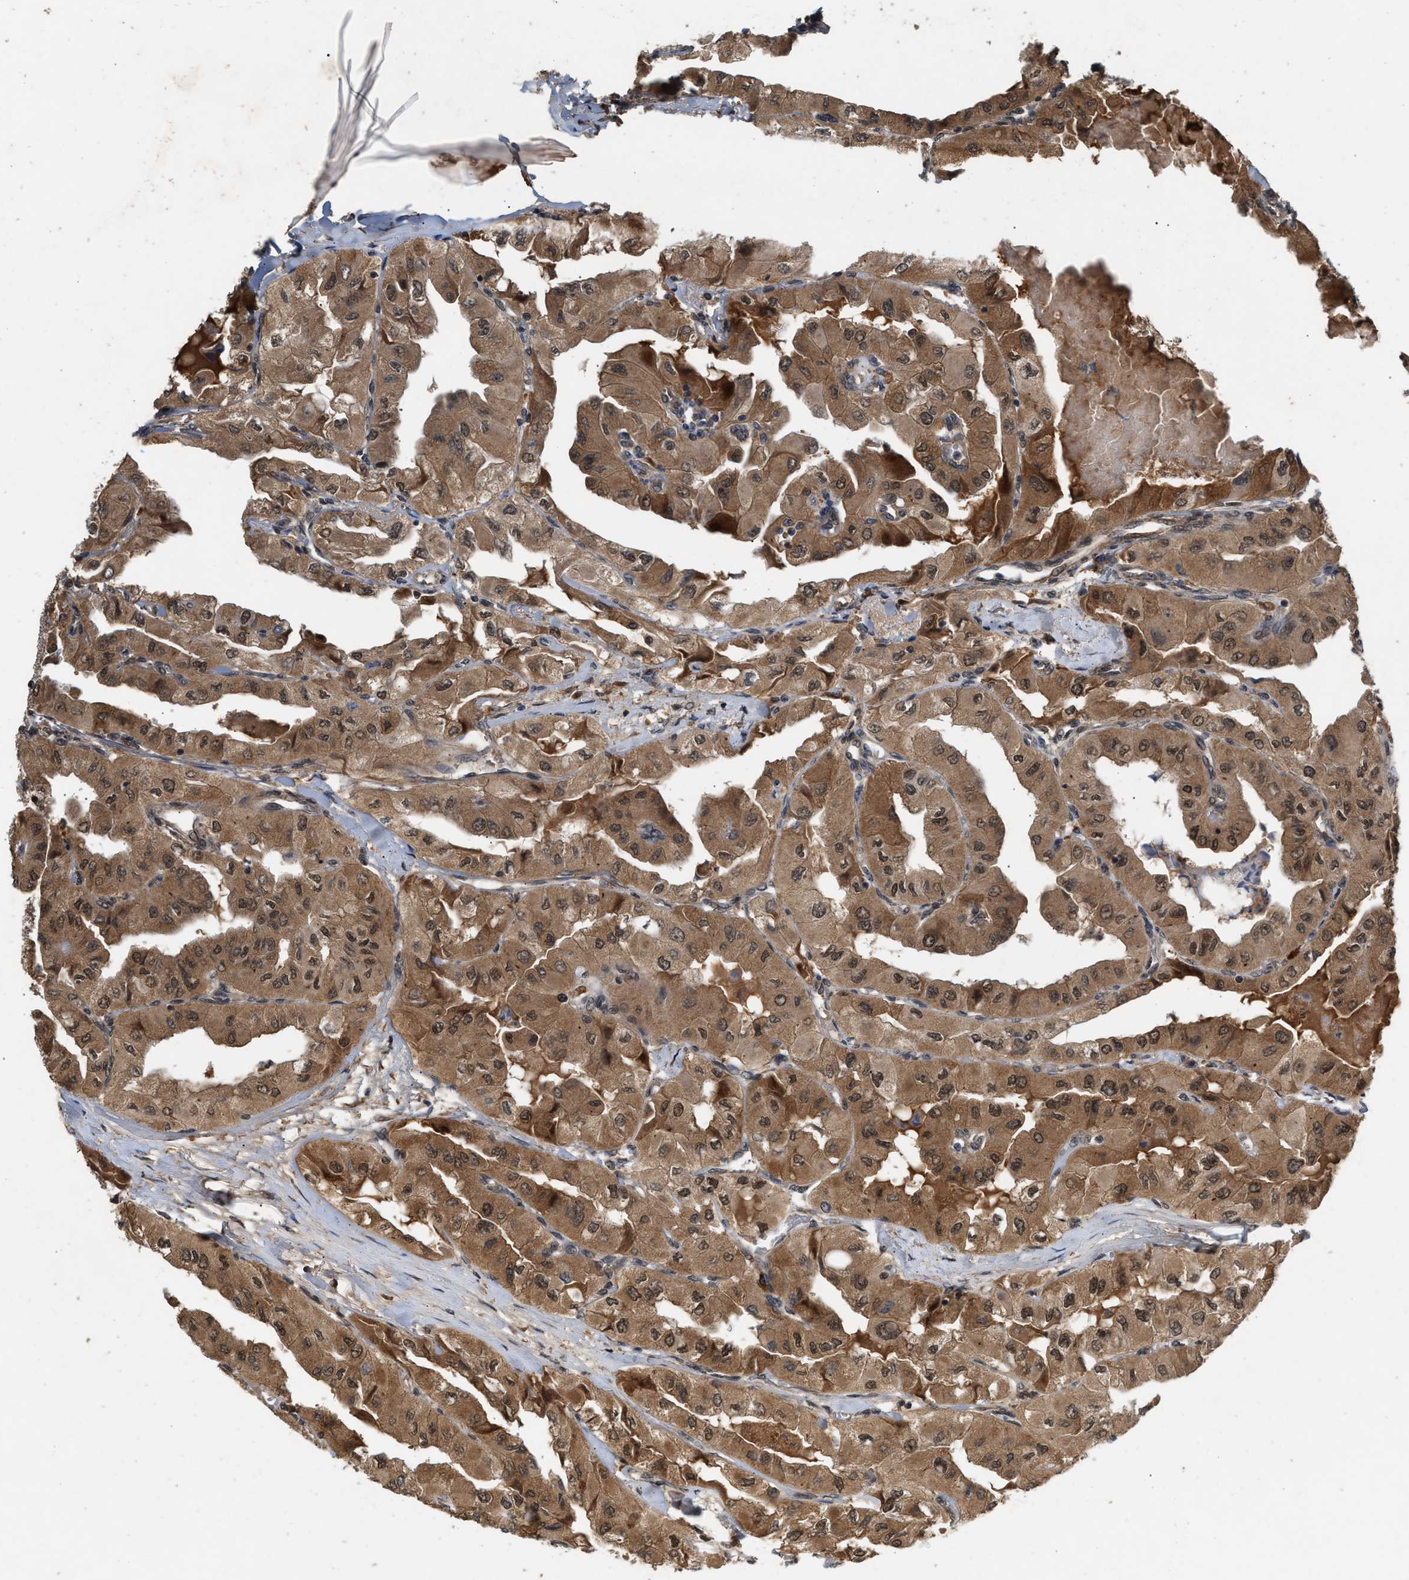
{"staining": {"intensity": "moderate", "quantity": ">75%", "location": "cytoplasmic/membranous,nuclear"}, "tissue": "thyroid cancer", "cell_type": "Tumor cells", "image_type": "cancer", "snomed": [{"axis": "morphology", "description": "Papillary adenocarcinoma, NOS"}, {"axis": "topography", "description": "Thyroid gland"}], "caption": "About >75% of tumor cells in thyroid cancer (papillary adenocarcinoma) show moderate cytoplasmic/membranous and nuclear protein expression as visualized by brown immunohistochemical staining.", "gene": "RUSC2", "patient": {"sex": "female", "age": 59}}